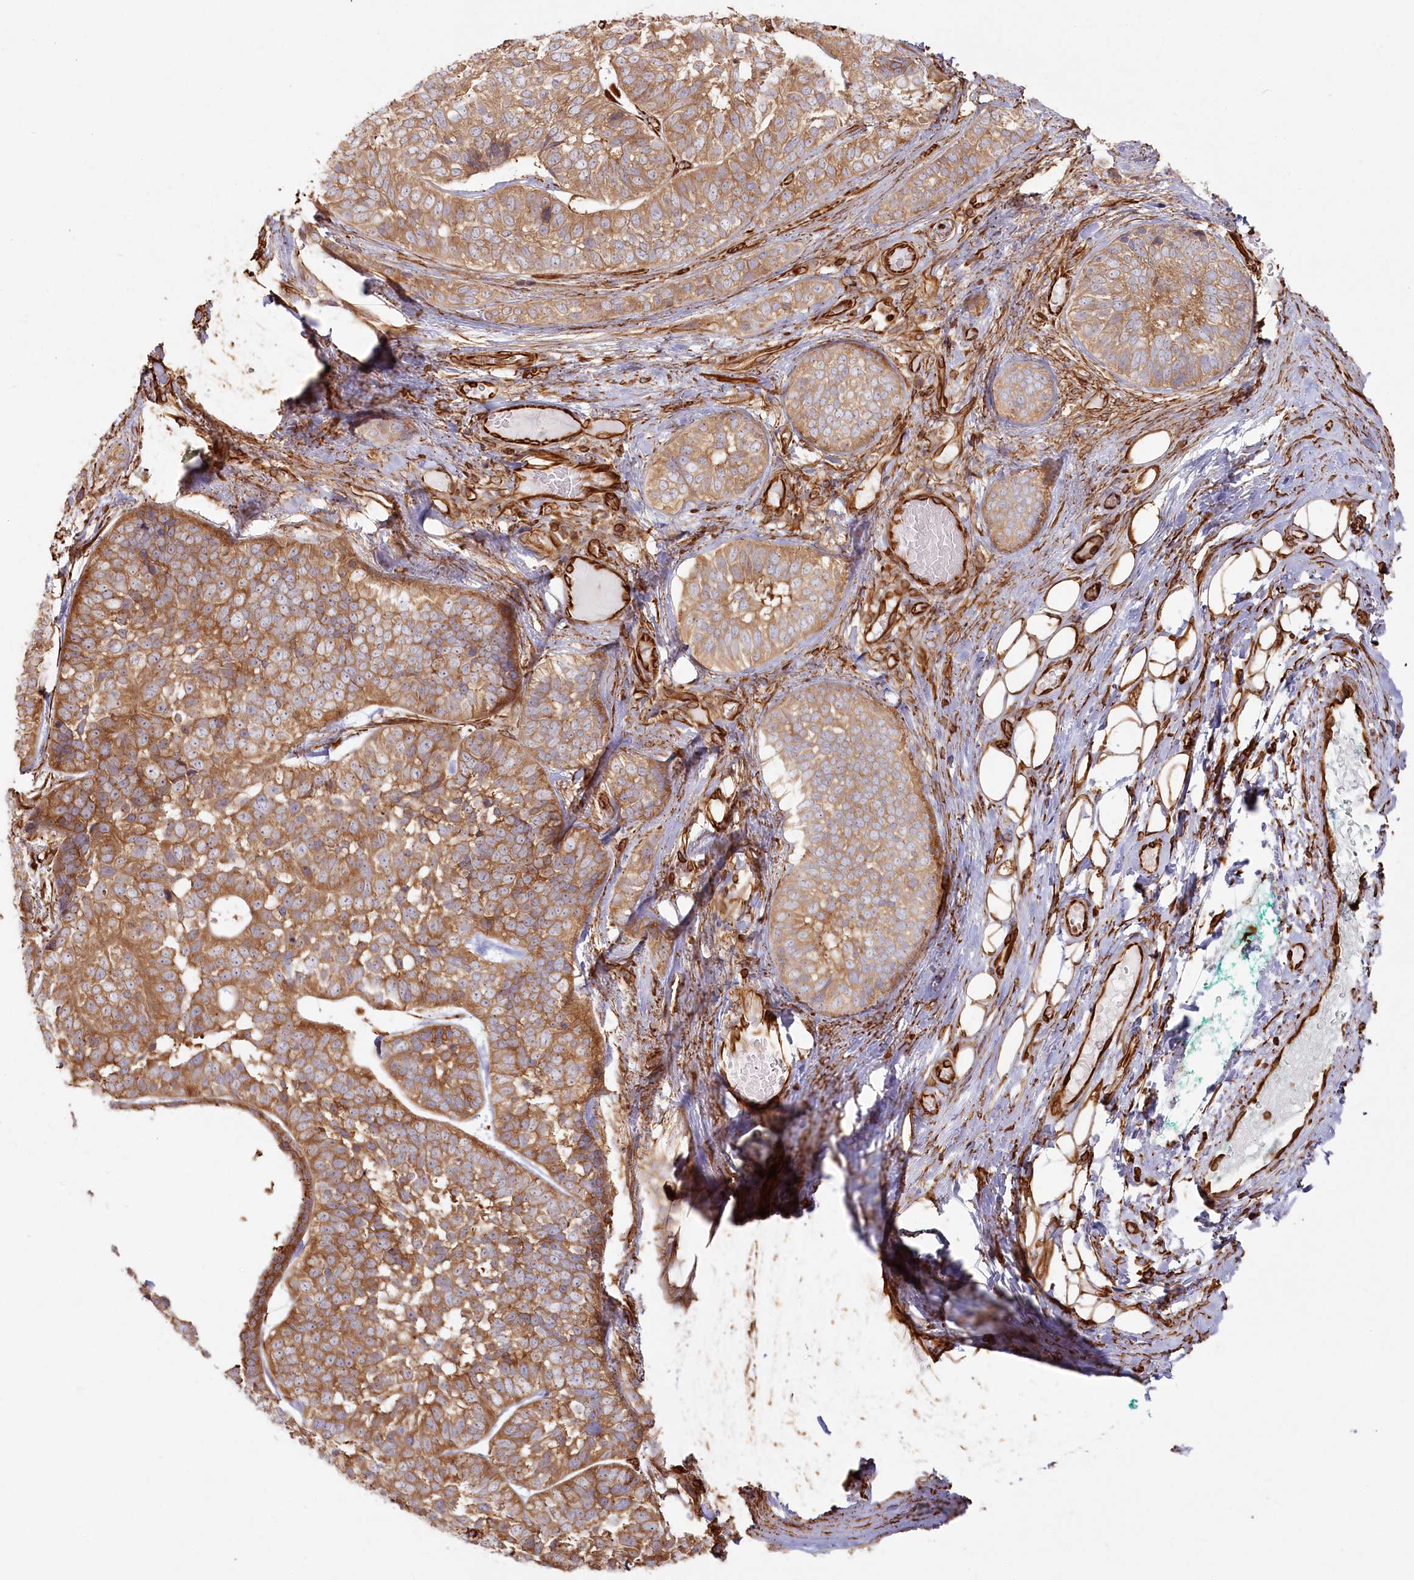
{"staining": {"intensity": "moderate", "quantity": ">75%", "location": "cytoplasmic/membranous"}, "tissue": "skin cancer", "cell_type": "Tumor cells", "image_type": "cancer", "snomed": [{"axis": "morphology", "description": "Basal cell carcinoma"}, {"axis": "topography", "description": "Skin"}], "caption": "Human basal cell carcinoma (skin) stained with a protein marker exhibits moderate staining in tumor cells.", "gene": "TTC1", "patient": {"sex": "male", "age": 62}}